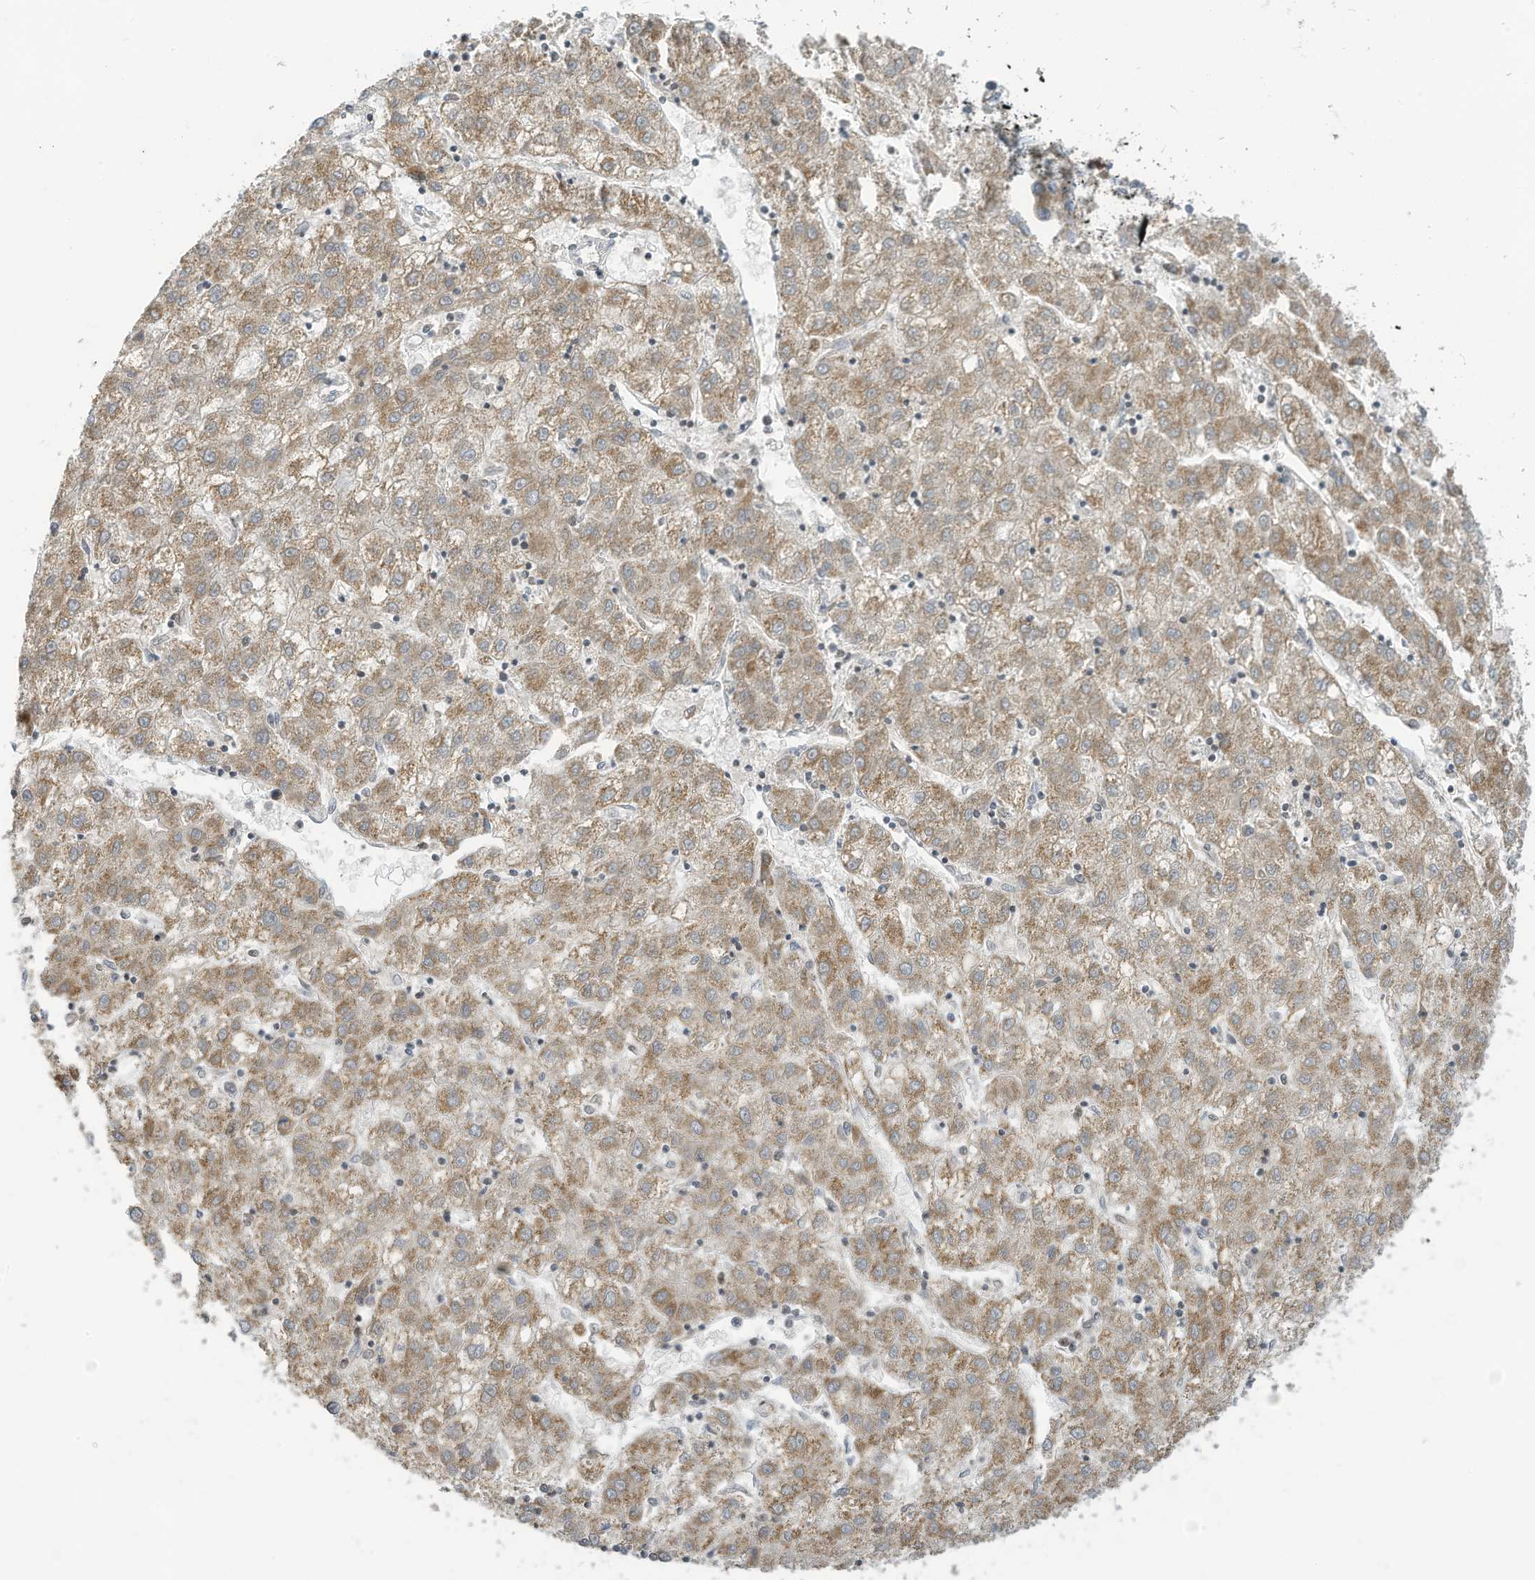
{"staining": {"intensity": "moderate", "quantity": ">75%", "location": "cytoplasmic/membranous"}, "tissue": "liver cancer", "cell_type": "Tumor cells", "image_type": "cancer", "snomed": [{"axis": "morphology", "description": "Carcinoma, Hepatocellular, NOS"}, {"axis": "topography", "description": "Liver"}], "caption": "Human liver cancer stained for a protein (brown) demonstrates moderate cytoplasmic/membranous positive positivity in approximately >75% of tumor cells.", "gene": "SCGB1D2", "patient": {"sex": "male", "age": 72}}